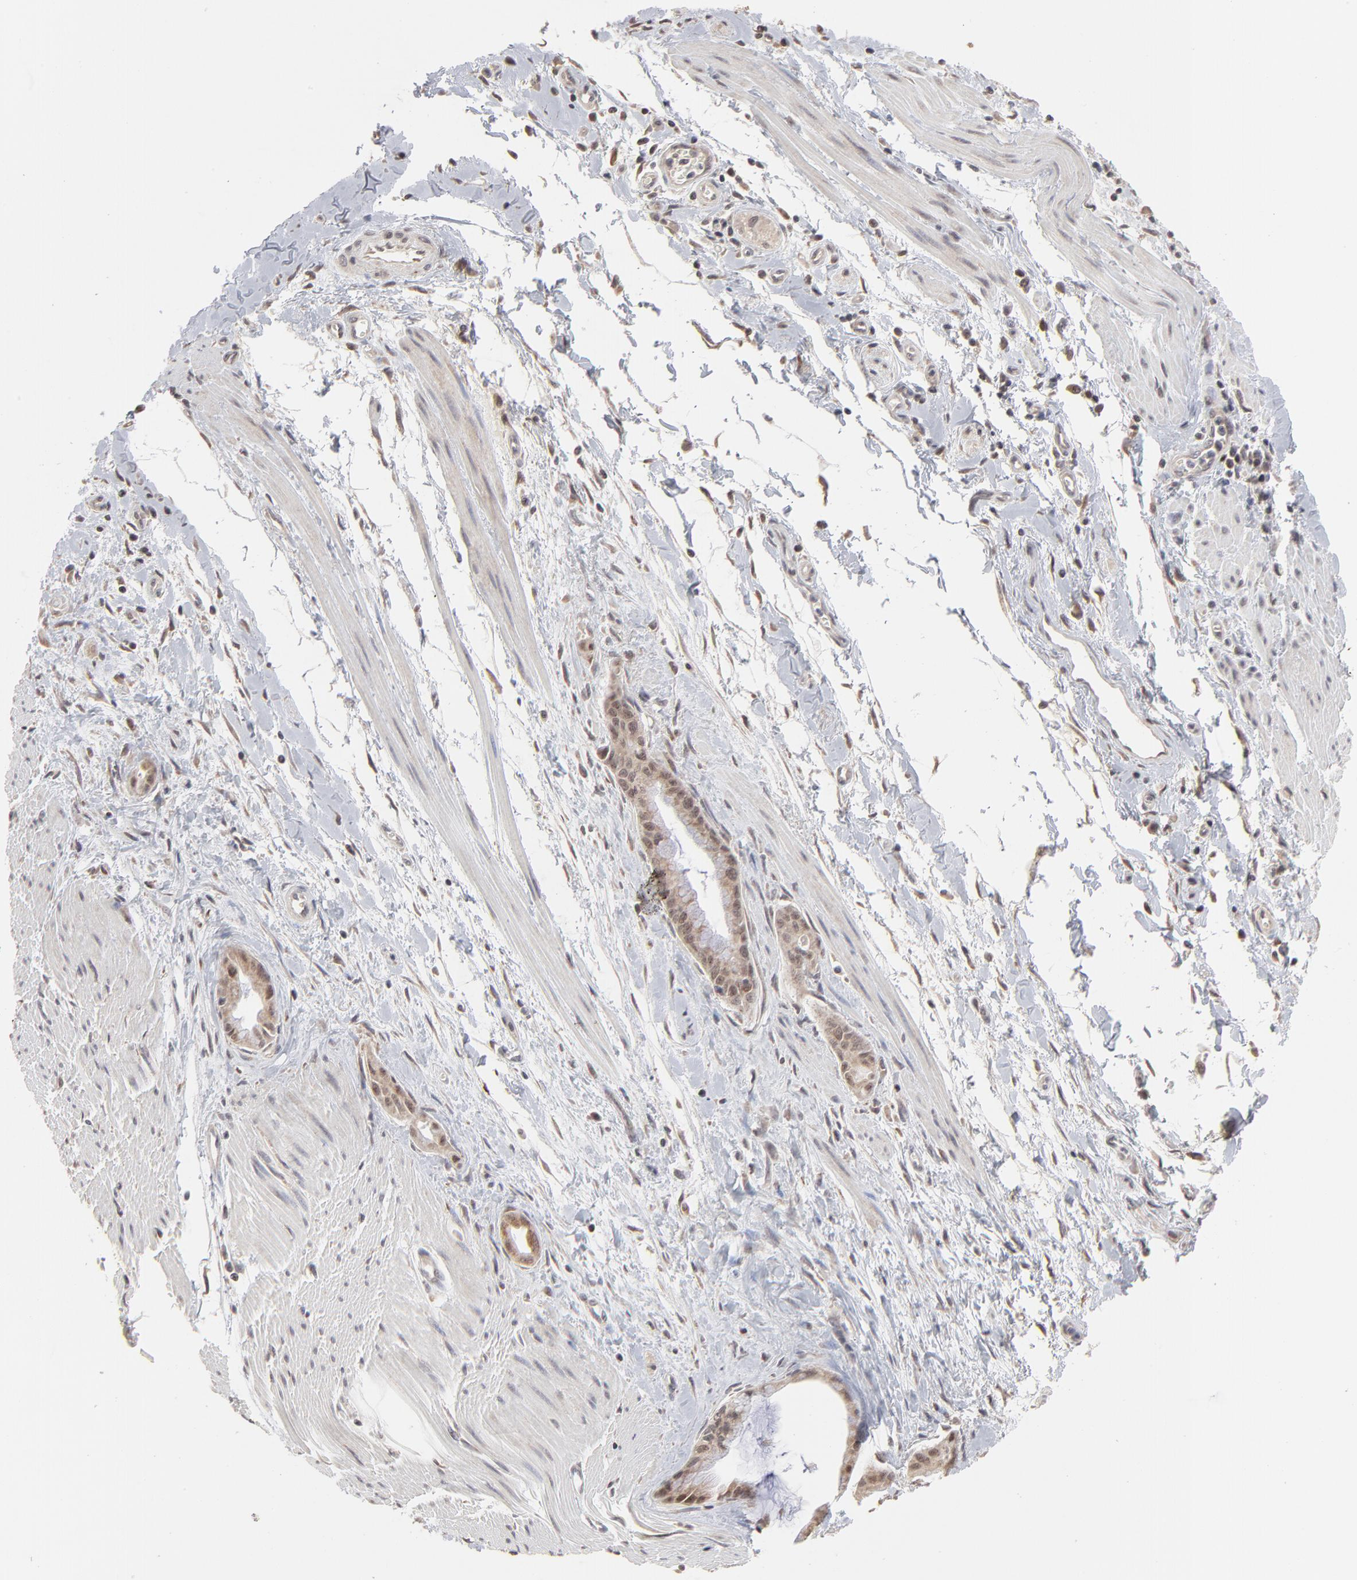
{"staining": {"intensity": "moderate", "quantity": ">75%", "location": "cytoplasmic/membranous,nuclear"}, "tissue": "pancreatic cancer", "cell_type": "Tumor cells", "image_type": "cancer", "snomed": [{"axis": "morphology", "description": "Adenocarcinoma, NOS"}, {"axis": "topography", "description": "Pancreas"}], "caption": "Adenocarcinoma (pancreatic) stained for a protein demonstrates moderate cytoplasmic/membranous and nuclear positivity in tumor cells. (brown staining indicates protein expression, while blue staining denotes nuclei).", "gene": "ARIH1", "patient": {"sex": "male", "age": 59}}